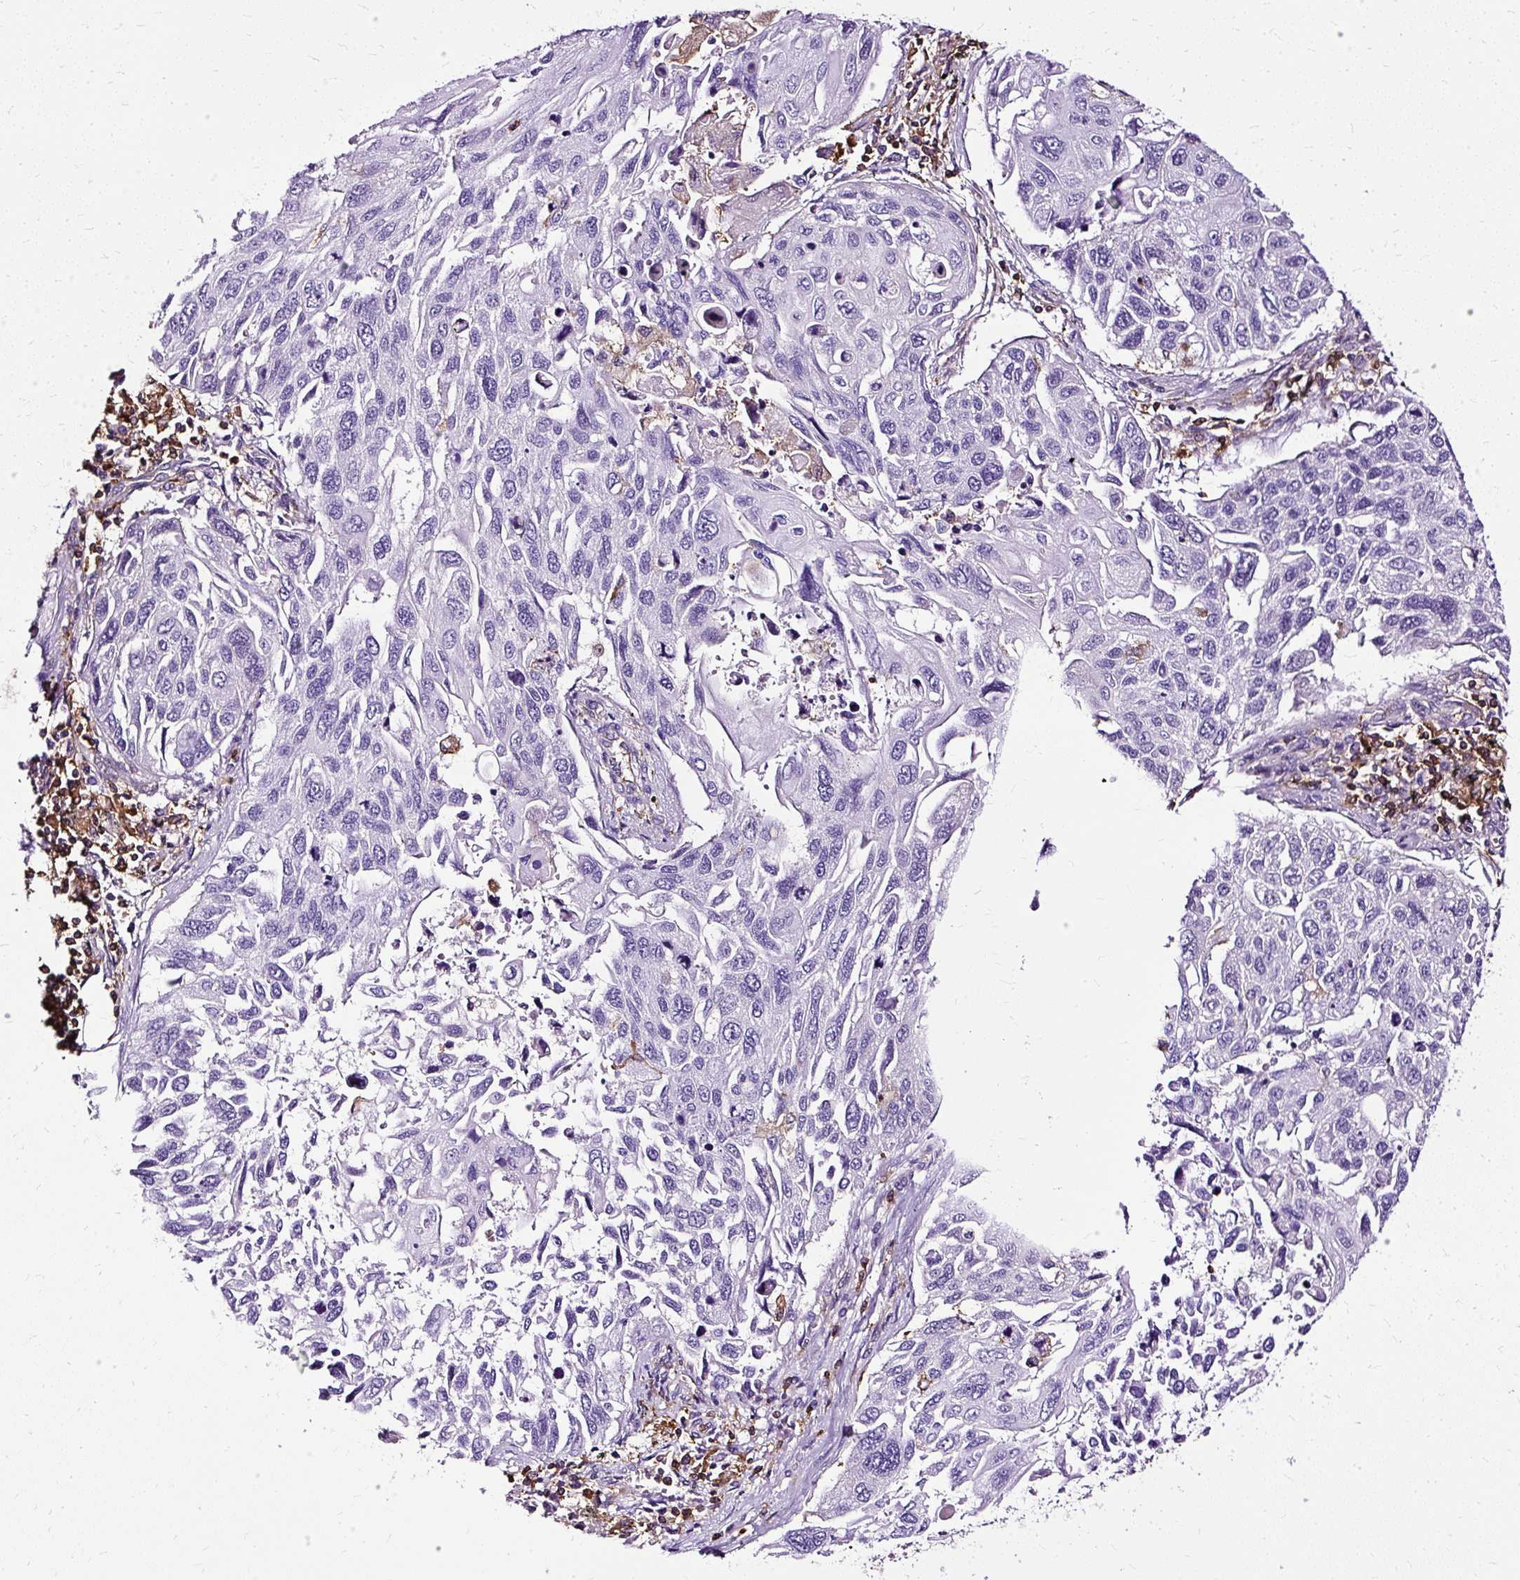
{"staining": {"intensity": "negative", "quantity": "none", "location": "none"}, "tissue": "lung cancer", "cell_type": "Tumor cells", "image_type": "cancer", "snomed": [{"axis": "morphology", "description": "Squamous cell carcinoma, NOS"}, {"axis": "topography", "description": "Lung"}], "caption": "A histopathology image of lung squamous cell carcinoma stained for a protein reveals no brown staining in tumor cells.", "gene": "TWF2", "patient": {"sex": "male", "age": 62}}